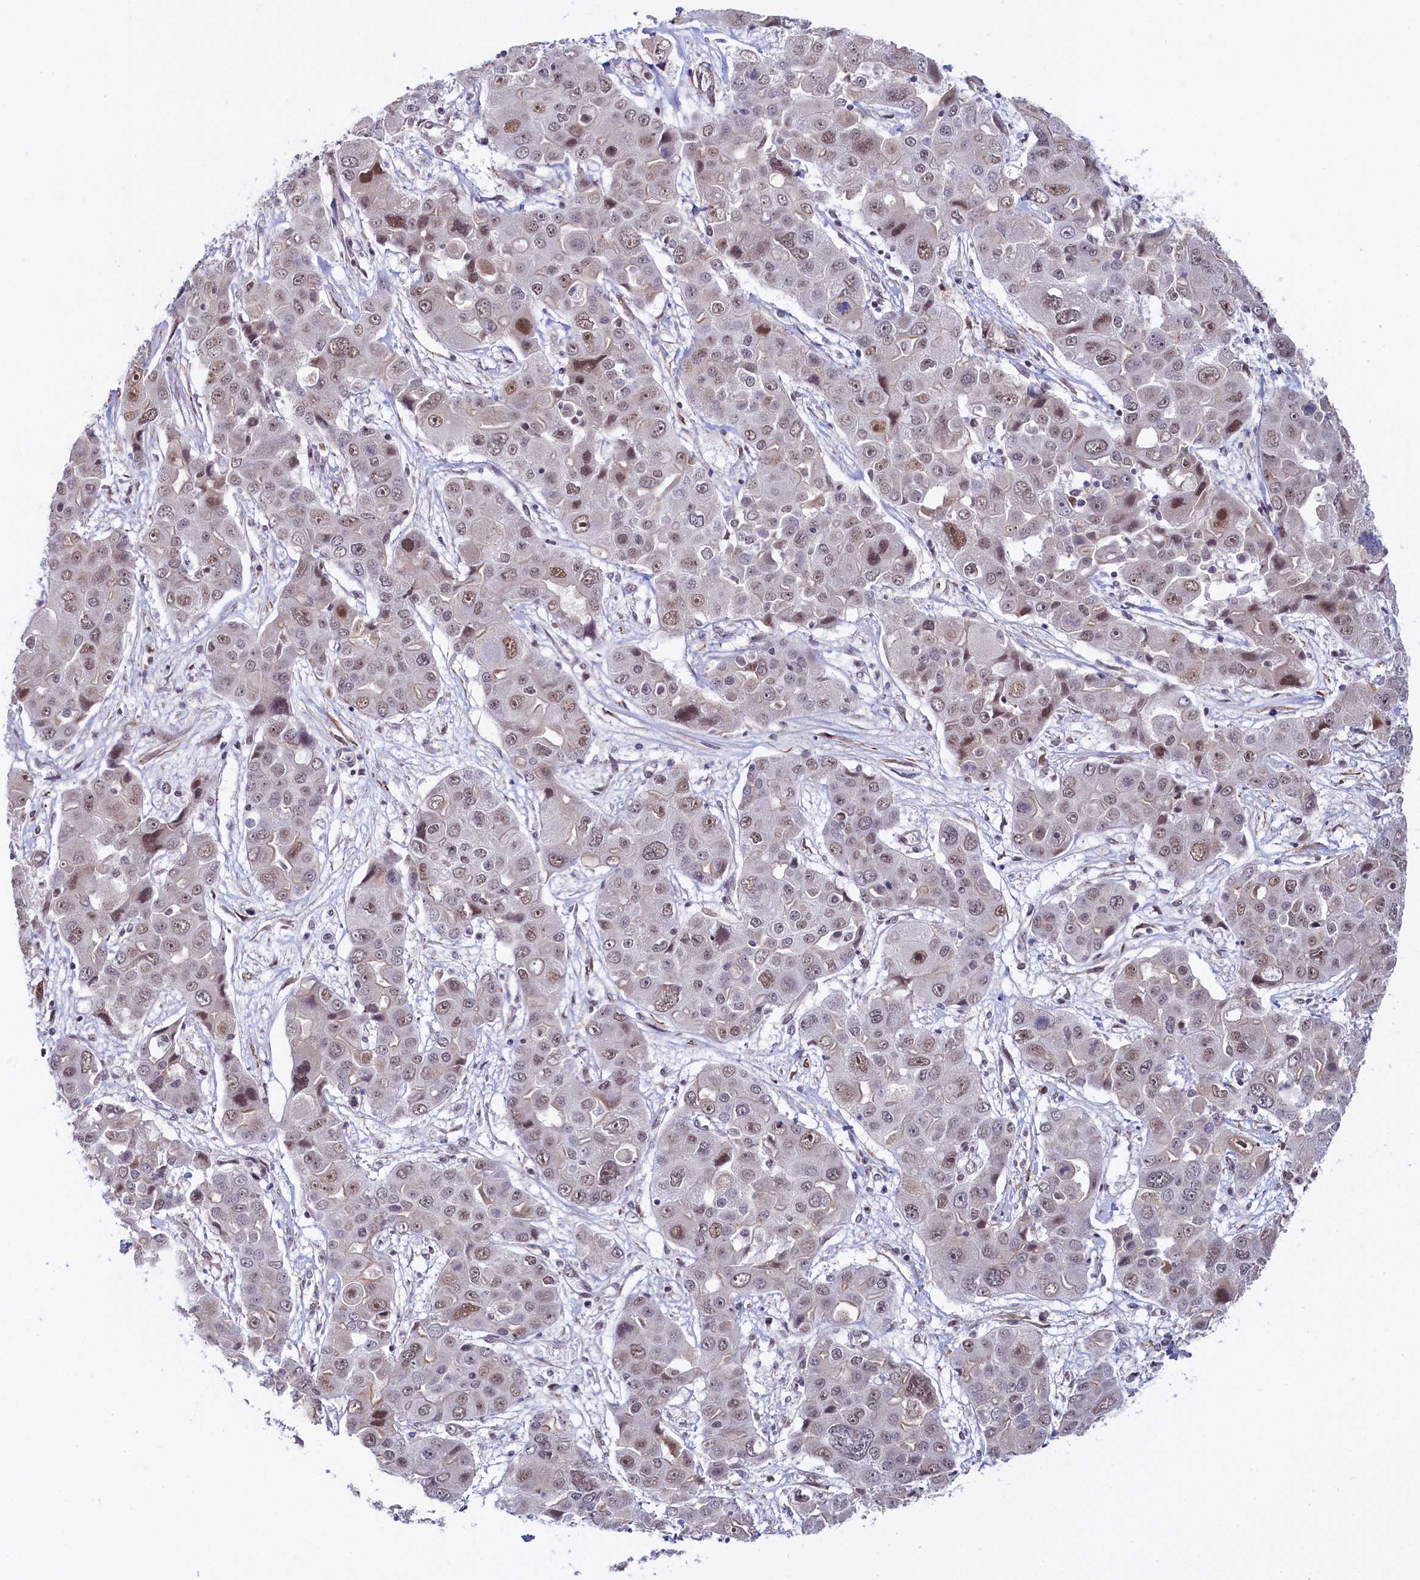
{"staining": {"intensity": "weak", "quantity": ">75%", "location": "nuclear"}, "tissue": "liver cancer", "cell_type": "Tumor cells", "image_type": "cancer", "snomed": [{"axis": "morphology", "description": "Cholangiocarcinoma"}, {"axis": "topography", "description": "Liver"}], "caption": "Weak nuclear expression is identified in about >75% of tumor cells in liver cancer.", "gene": "INTS14", "patient": {"sex": "male", "age": 67}}